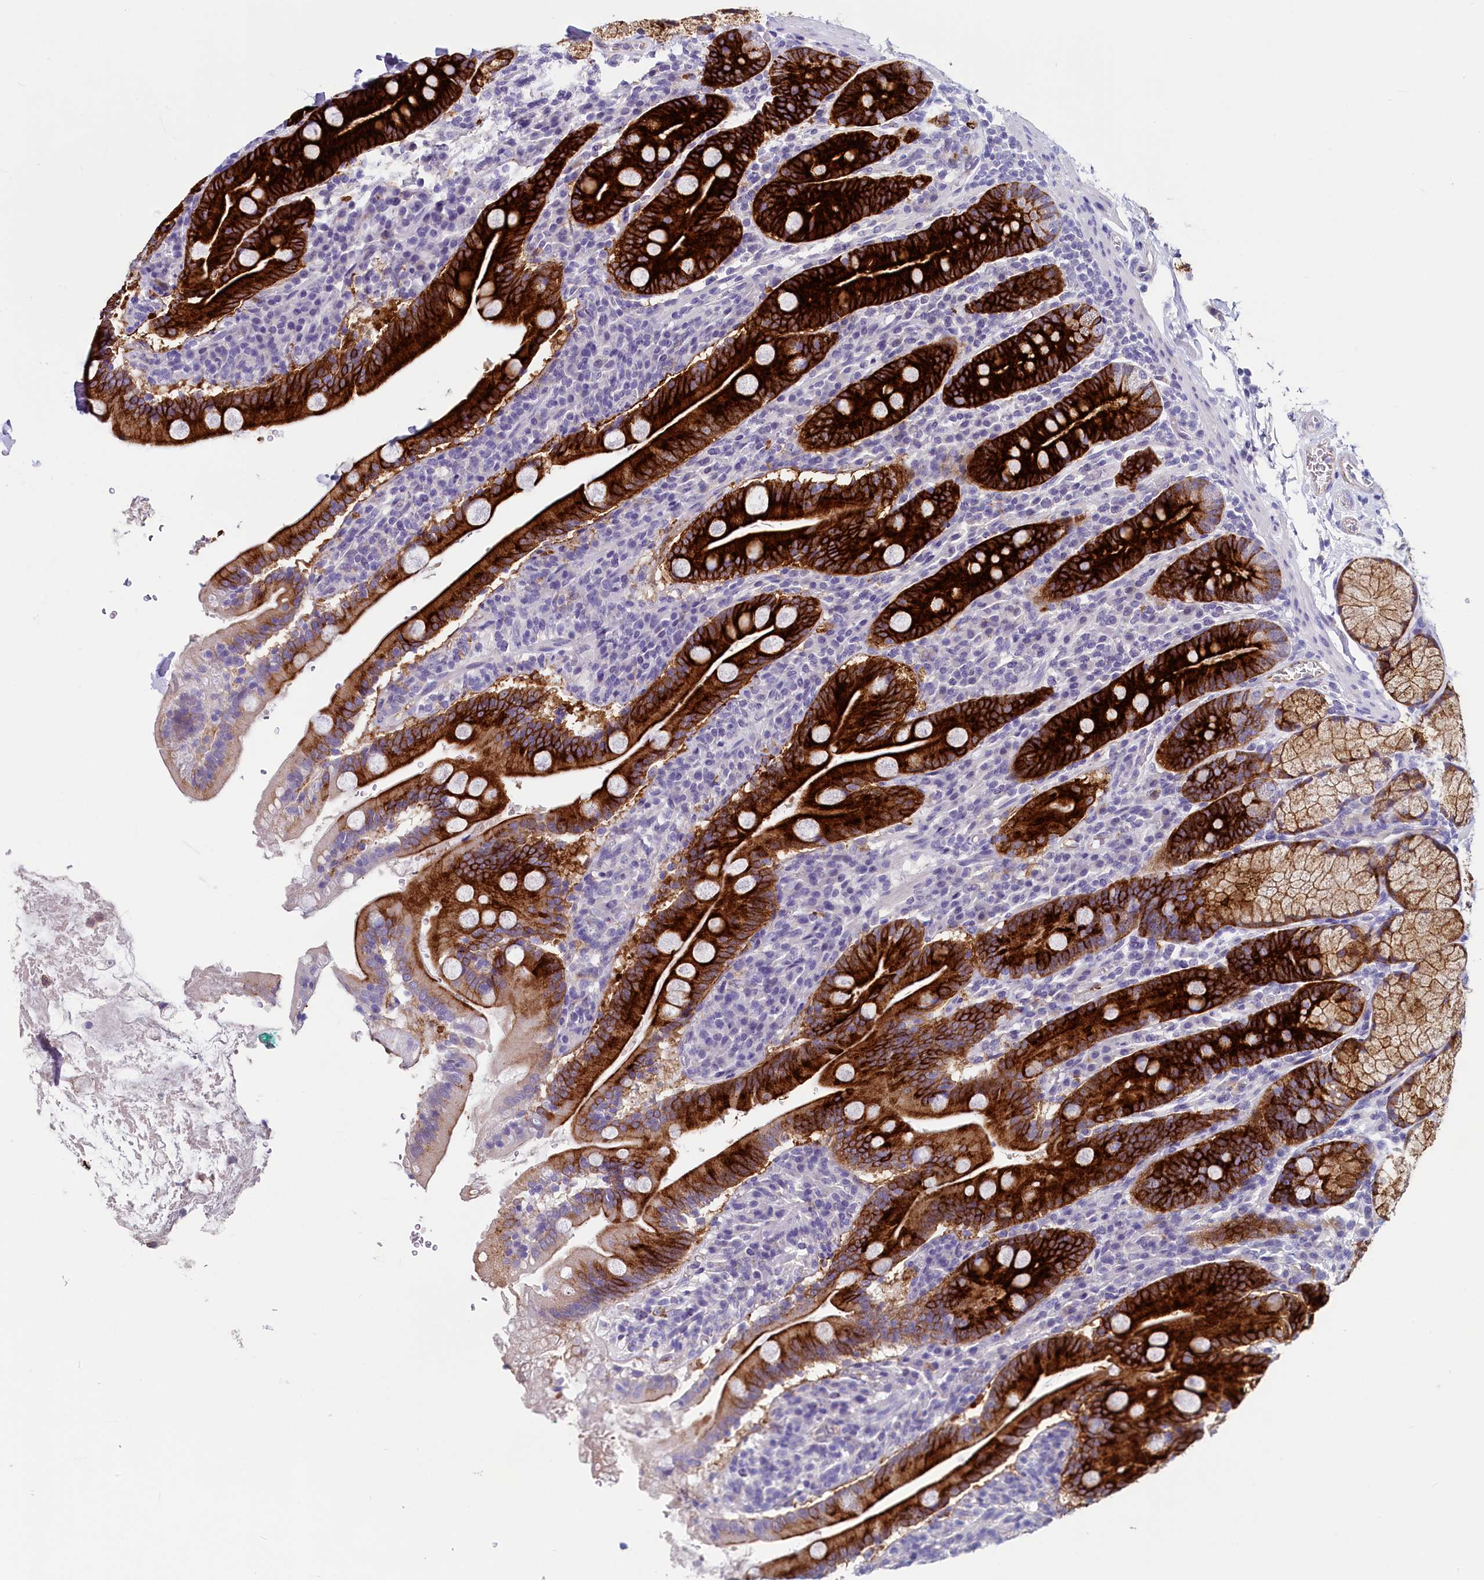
{"staining": {"intensity": "strong", "quantity": ">75%", "location": "cytoplasmic/membranous"}, "tissue": "duodenum", "cell_type": "Glandular cells", "image_type": "normal", "snomed": [{"axis": "morphology", "description": "Normal tissue, NOS"}, {"axis": "topography", "description": "Duodenum"}], "caption": "Protein staining displays strong cytoplasmic/membranous positivity in about >75% of glandular cells in normal duodenum.", "gene": "INSC", "patient": {"sex": "male", "age": 35}}